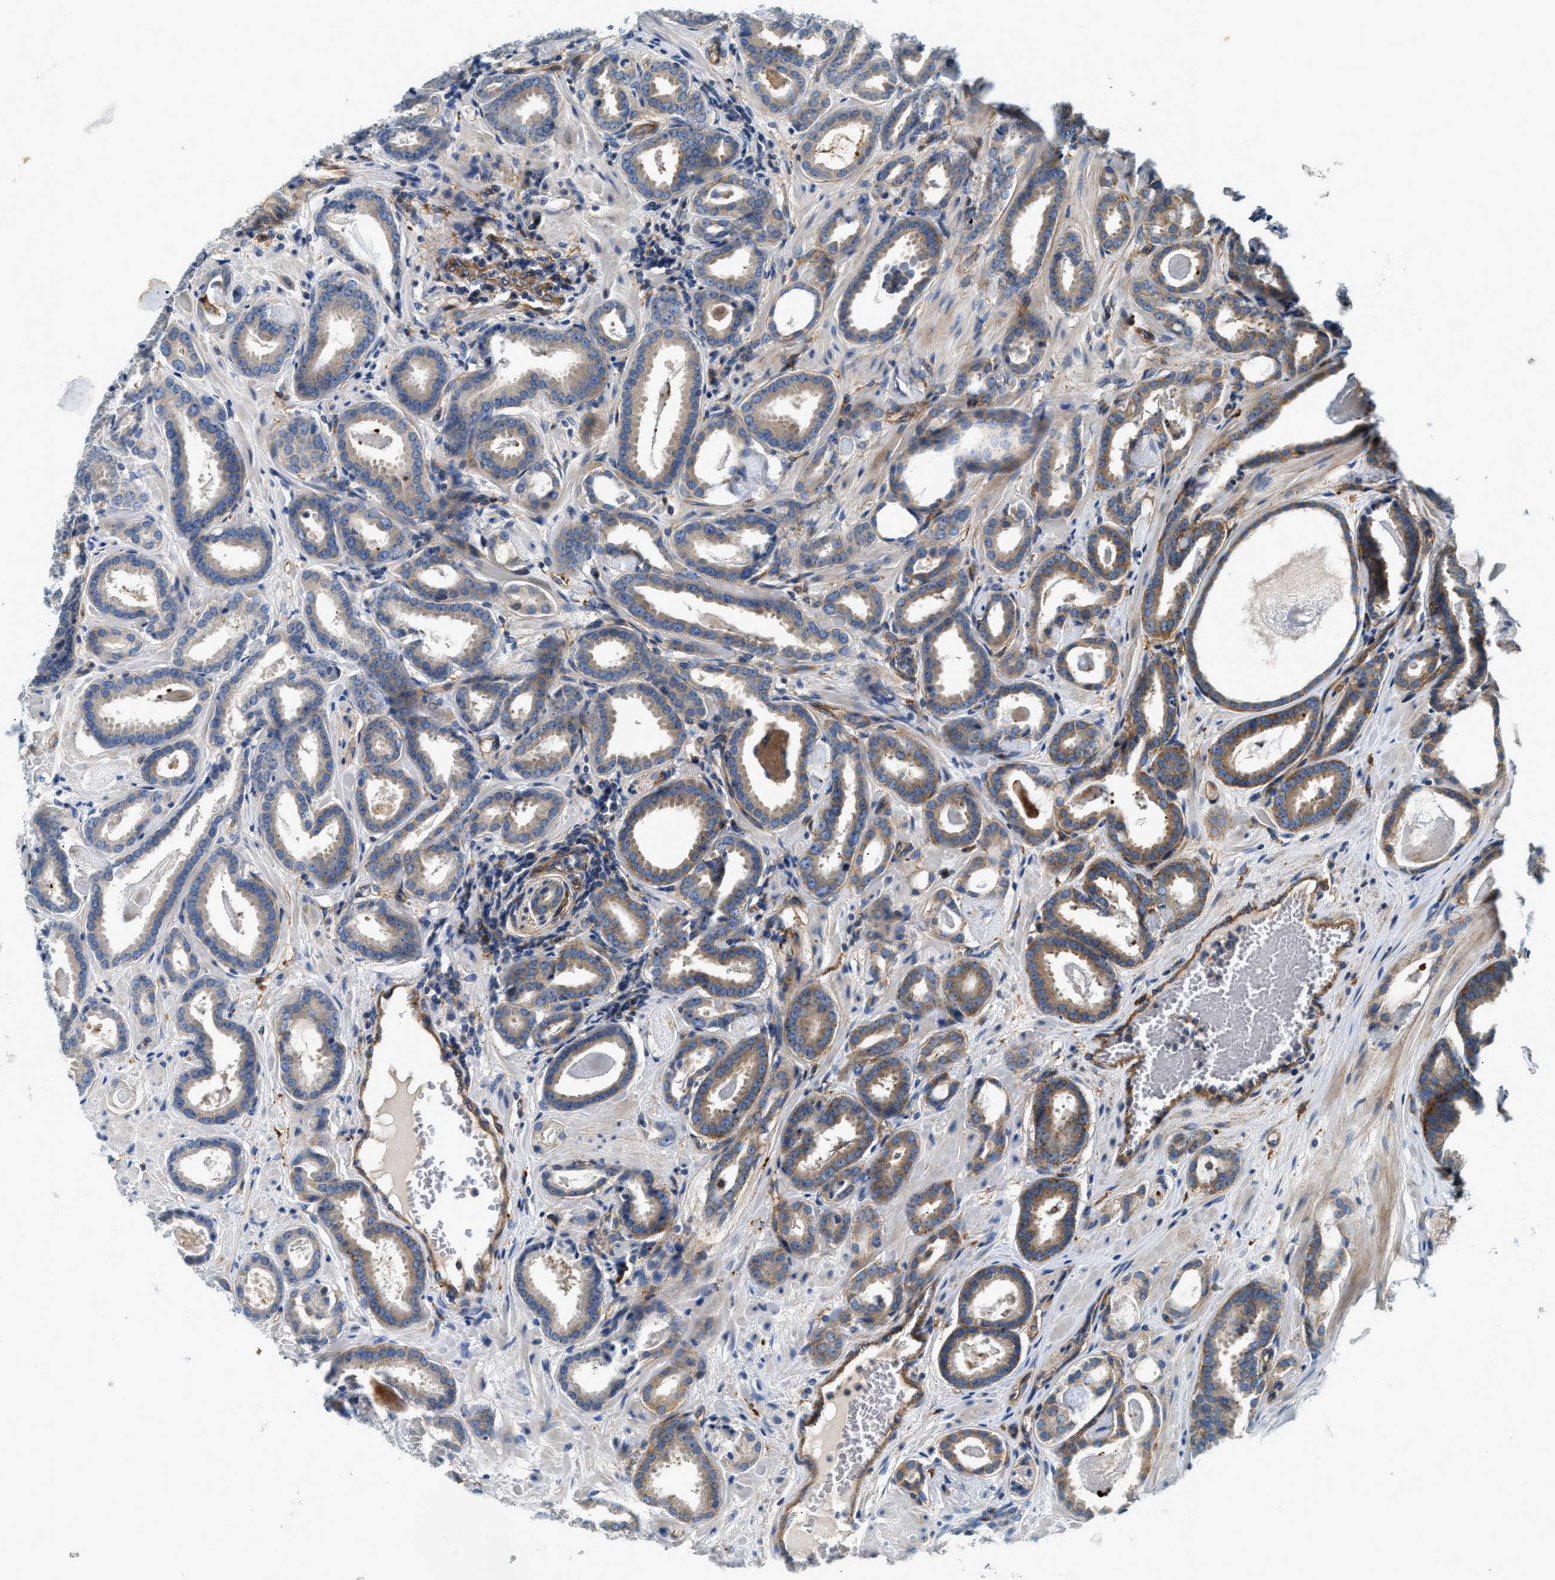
{"staining": {"intensity": "moderate", "quantity": "<25%", "location": "cytoplasmic/membranous"}, "tissue": "prostate cancer", "cell_type": "Tumor cells", "image_type": "cancer", "snomed": [{"axis": "morphology", "description": "Adenocarcinoma, Low grade"}, {"axis": "topography", "description": "Prostate"}], "caption": "Immunohistochemistry photomicrograph of neoplastic tissue: prostate adenocarcinoma (low-grade) stained using immunohistochemistry (IHC) reveals low levels of moderate protein expression localized specifically in the cytoplasmic/membranous of tumor cells, appearing as a cytoplasmic/membranous brown color.", "gene": "NSUN7", "patient": {"sex": "male", "age": 53}}